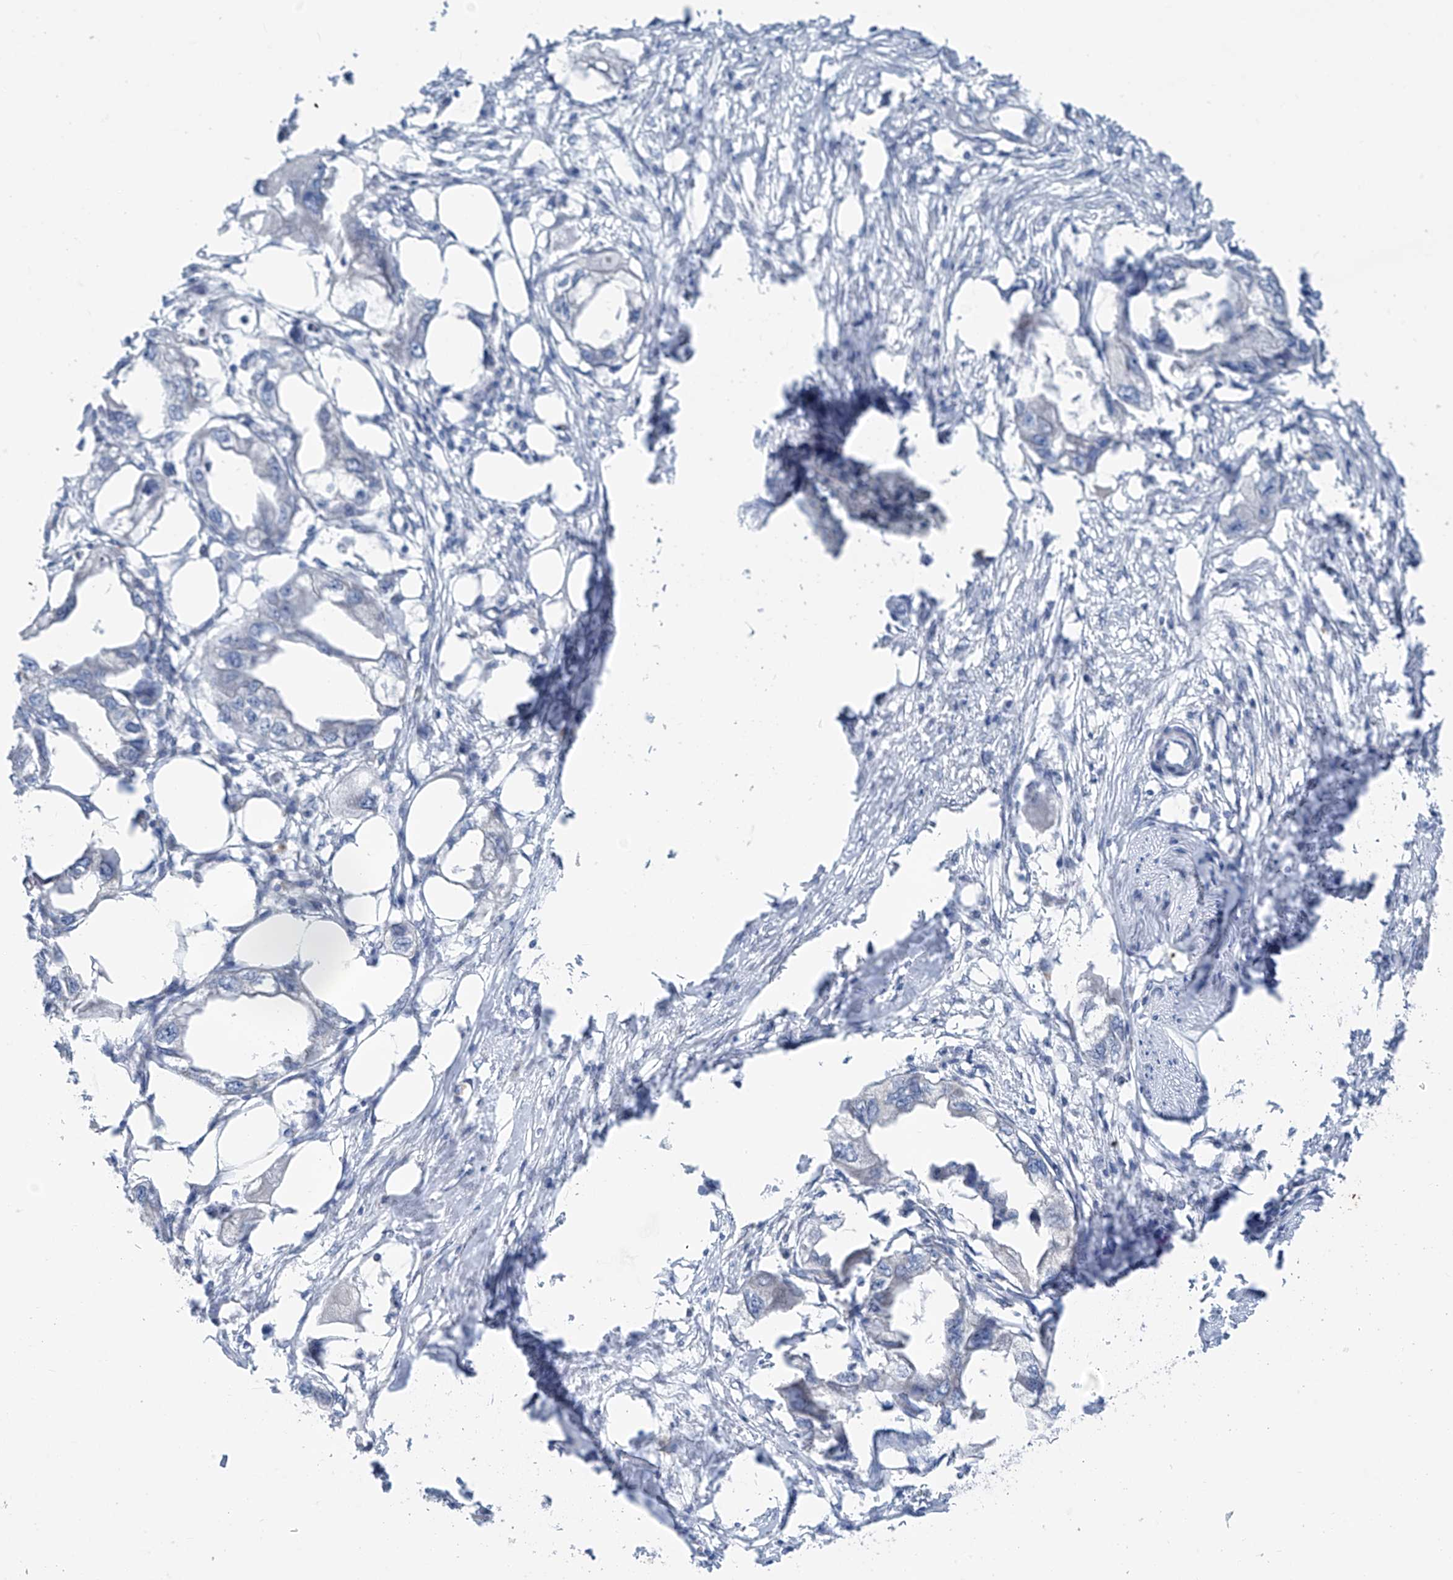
{"staining": {"intensity": "negative", "quantity": "none", "location": "none"}, "tissue": "endometrial cancer", "cell_type": "Tumor cells", "image_type": "cancer", "snomed": [{"axis": "morphology", "description": "Adenocarcinoma, NOS"}, {"axis": "morphology", "description": "Adenocarcinoma, metastatic, NOS"}, {"axis": "topography", "description": "Adipose tissue"}, {"axis": "topography", "description": "Endometrium"}], "caption": "DAB (3,3'-diaminobenzidine) immunohistochemical staining of metastatic adenocarcinoma (endometrial) displays no significant staining in tumor cells. Nuclei are stained in blue.", "gene": "CYP4V2", "patient": {"sex": "female", "age": 67}}